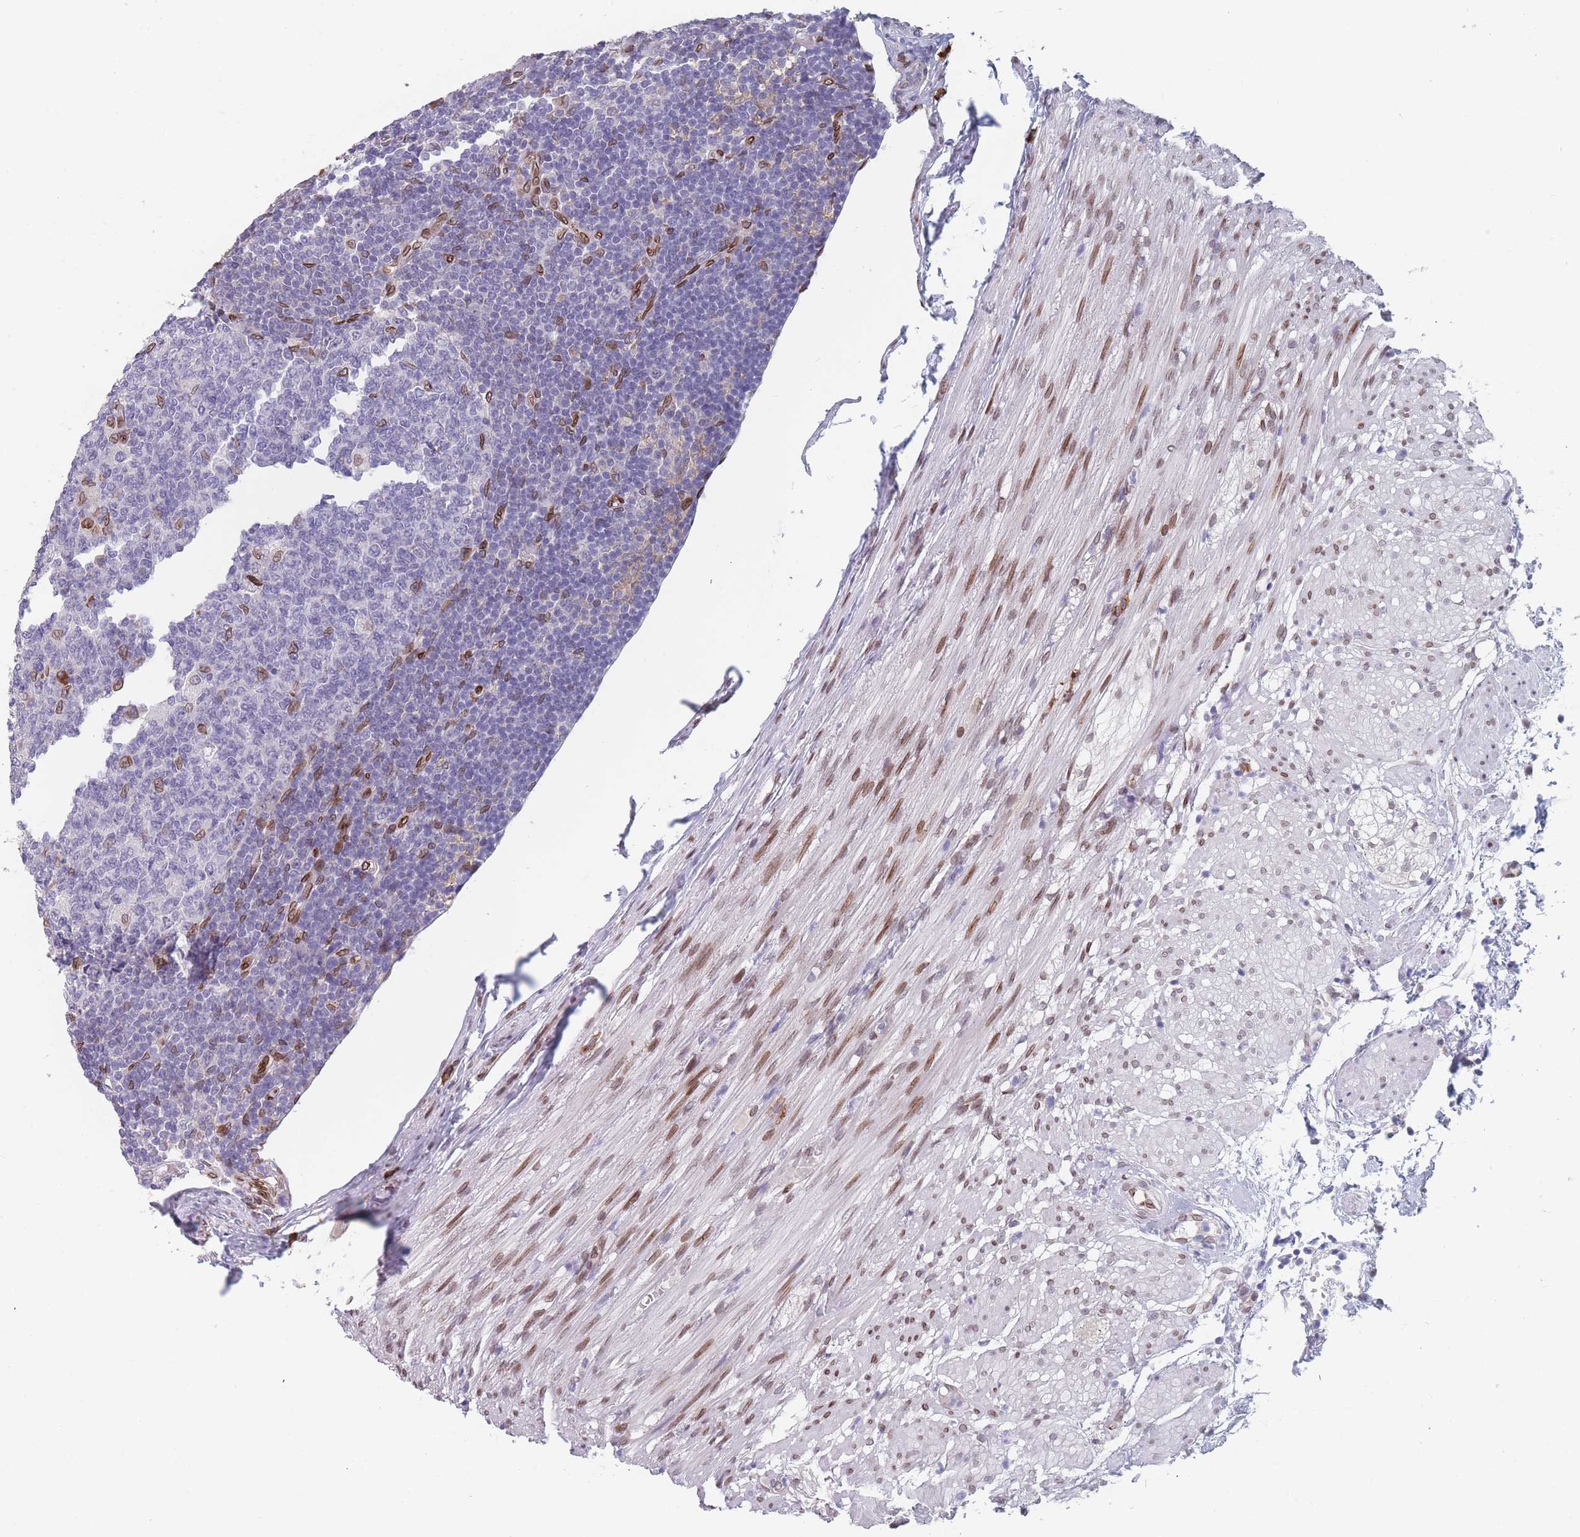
{"staining": {"intensity": "negative", "quantity": "none", "location": "none"}, "tissue": "appendix", "cell_type": "Glandular cells", "image_type": "normal", "snomed": [{"axis": "morphology", "description": "Normal tissue, NOS"}, {"axis": "topography", "description": "Appendix"}], "caption": "DAB (3,3'-diaminobenzidine) immunohistochemical staining of normal appendix exhibits no significant staining in glandular cells.", "gene": "ZBTB1", "patient": {"sex": "male", "age": 83}}